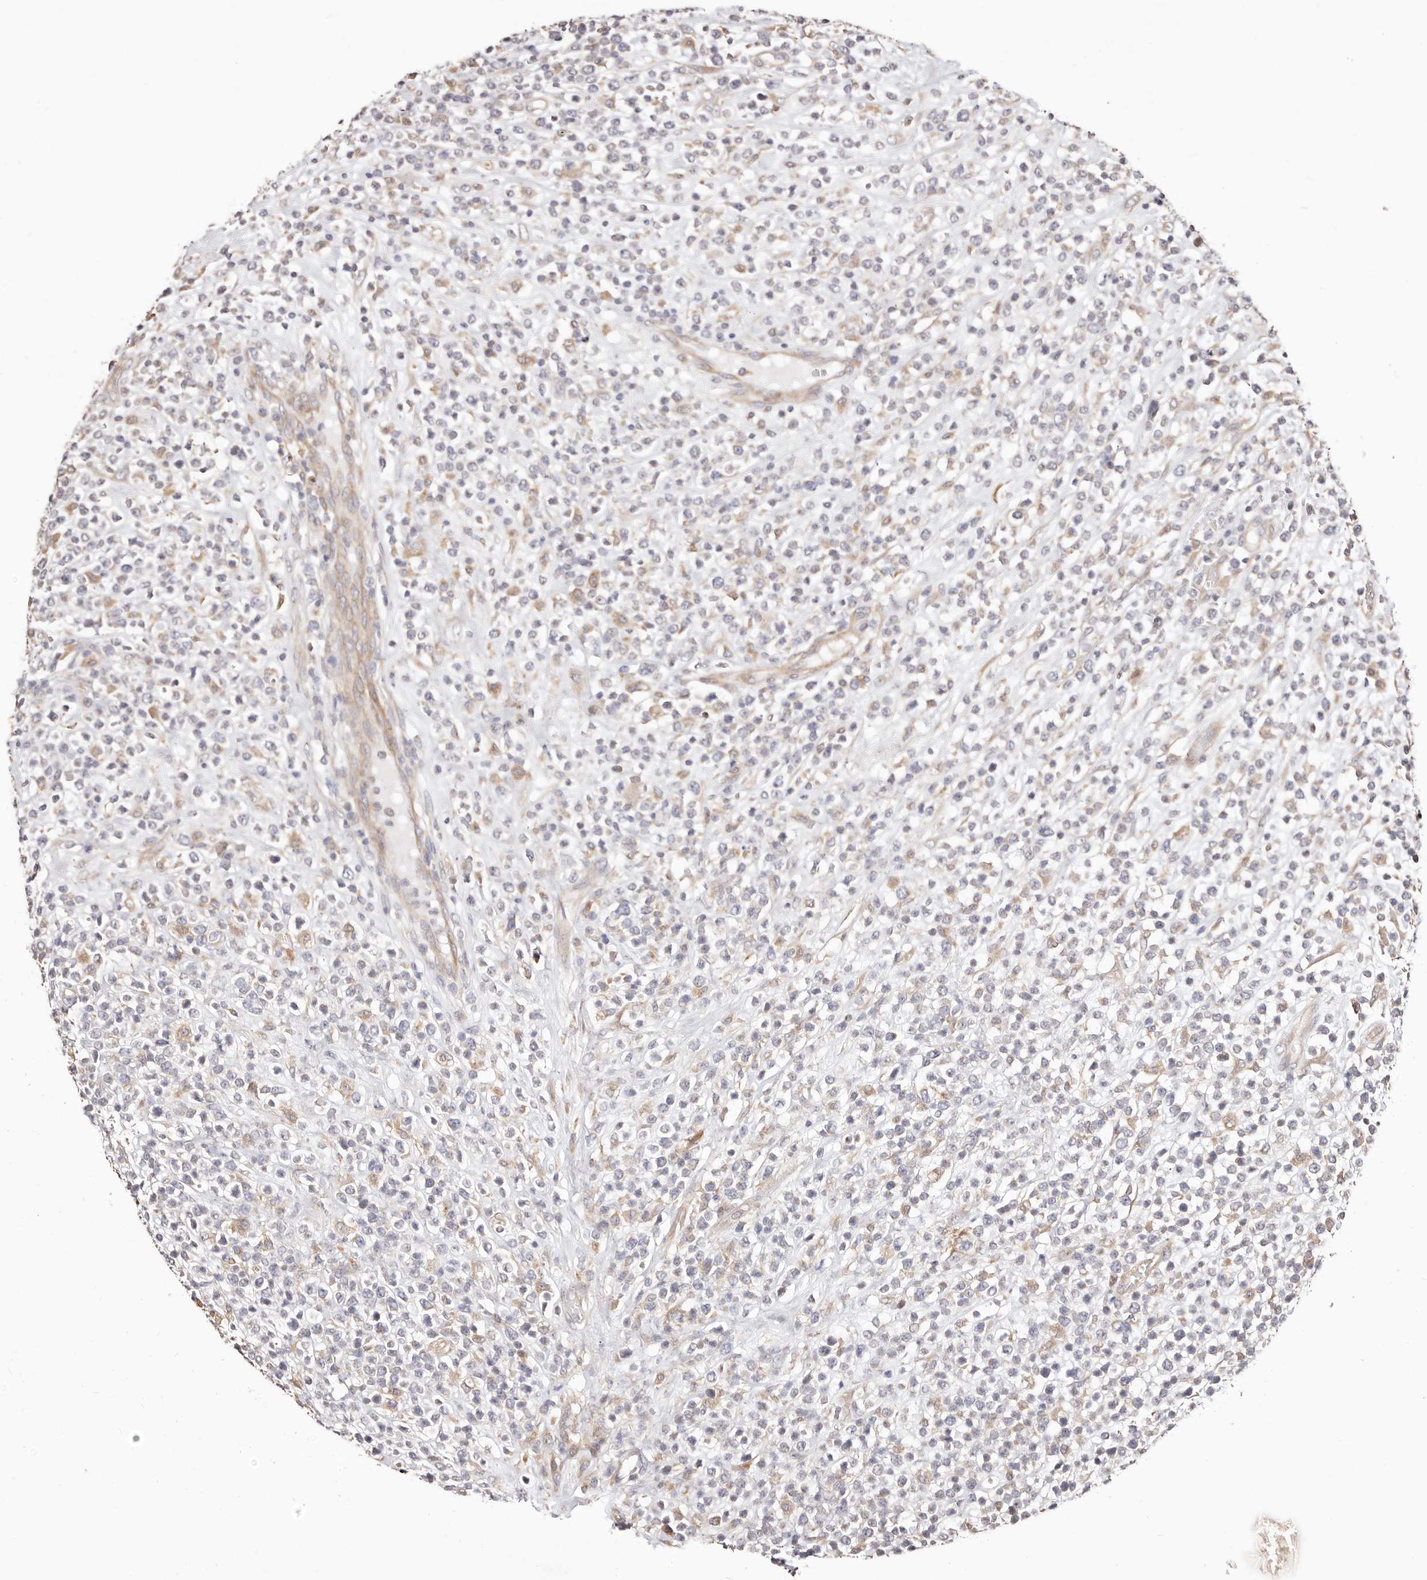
{"staining": {"intensity": "weak", "quantity": "<25%", "location": "cytoplasmic/membranous"}, "tissue": "lymphoma", "cell_type": "Tumor cells", "image_type": "cancer", "snomed": [{"axis": "morphology", "description": "Malignant lymphoma, non-Hodgkin's type, High grade"}, {"axis": "topography", "description": "Colon"}], "caption": "A micrograph of human malignant lymphoma, non-Hodgkin's type (high-grade) is negative for staining in tumor cells.", "gene": "MAPK1", "patient": {"sex": "female", "age": 53}}